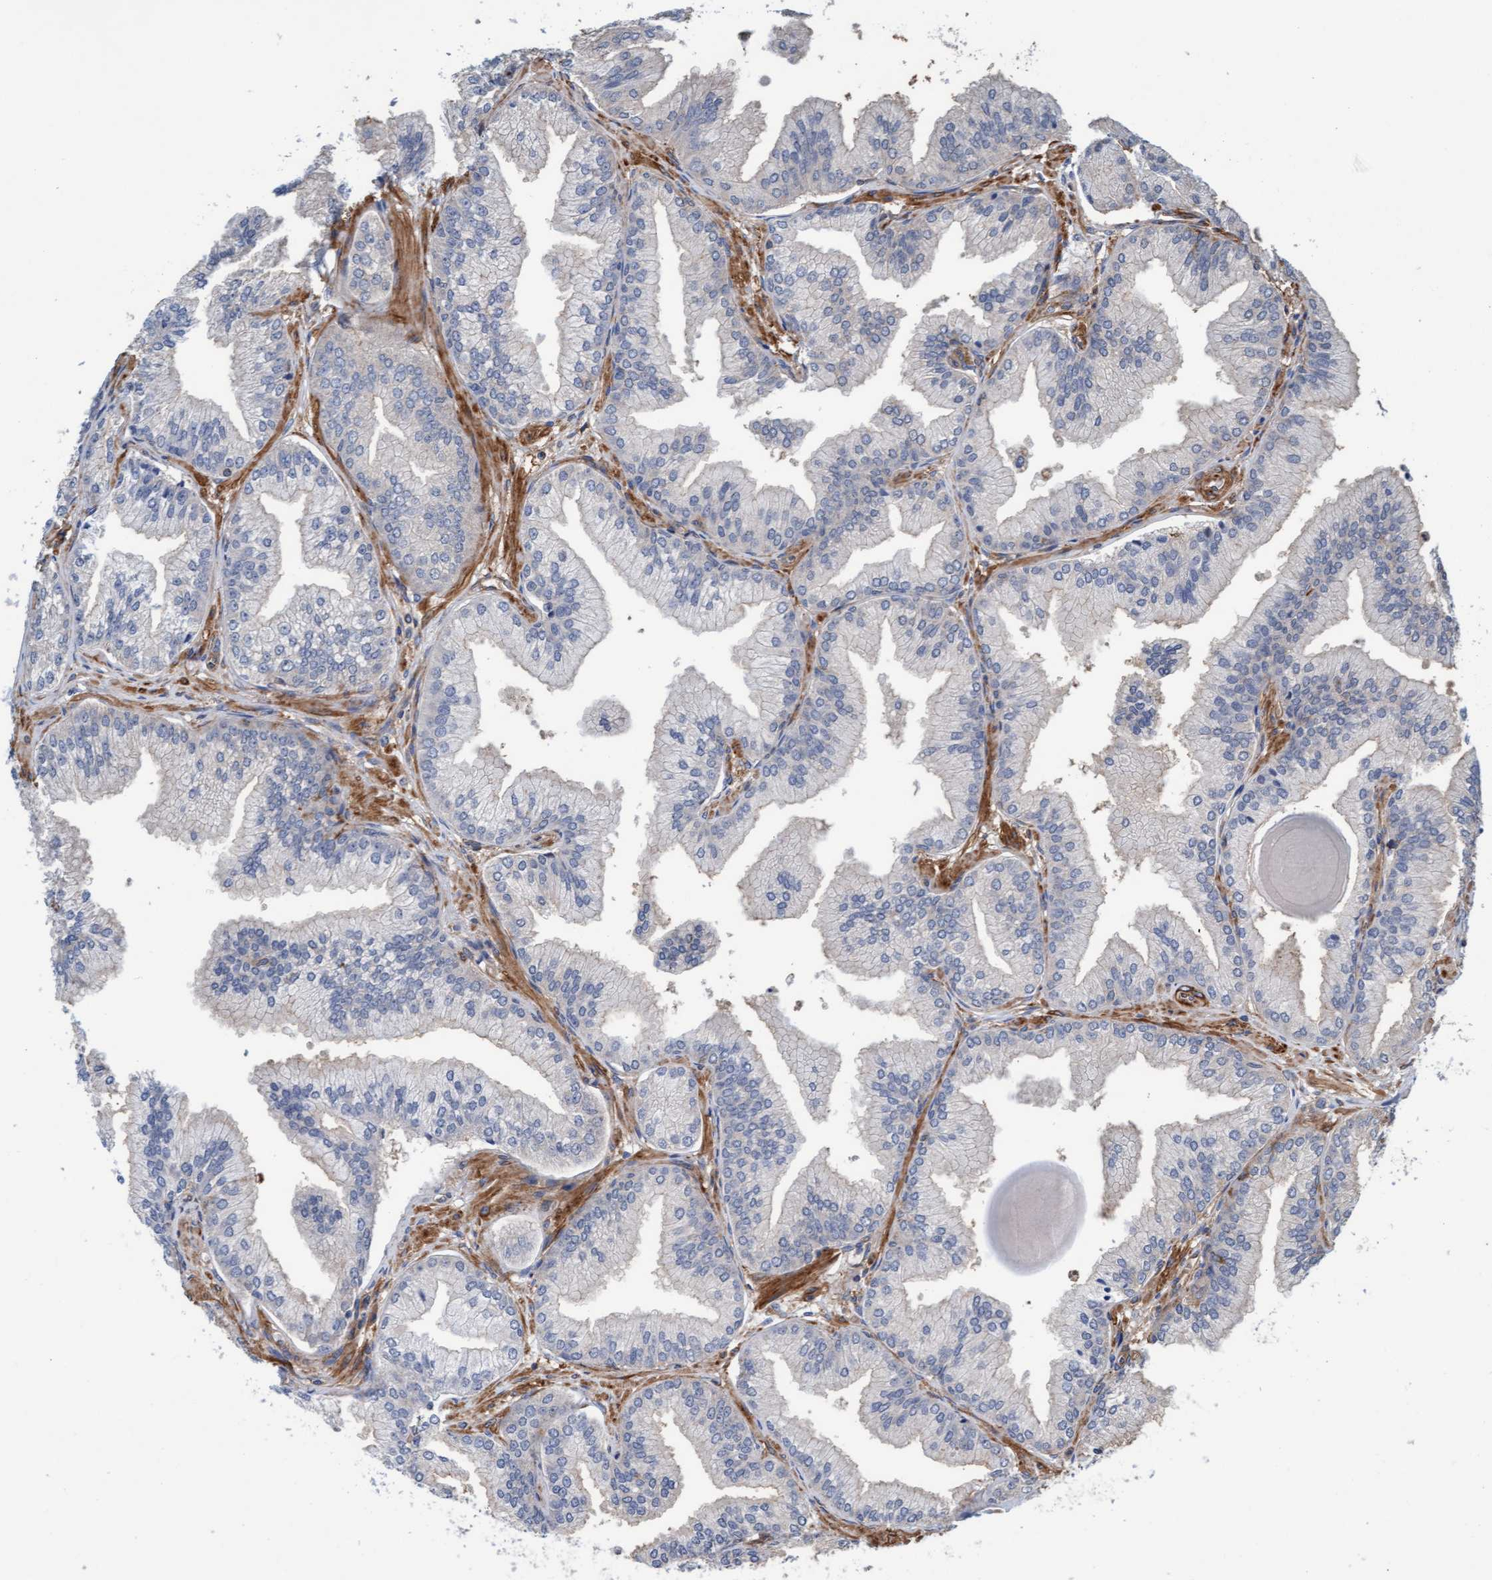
{"staining": {"intensity": "negative", "quantity": "none", "location": "none"}, "tissue": "prostate cancer", "cell_type": "Tumor cells", "image_type": "cancer", "snomed": [{"axis": "morphology", "description": "Adenocarcinoma, Low grade"}, {"axis": "topography", "description": "Prostate"}], "caption": "There is no significant positivity in tumor cells of adenocarcinoma (low-grade) (prostate). Brightfield microscopy of immunohistochemistry stained with DAB (3,3'-diaminobenzidine) (brown) and hematoxylin (blue), captured at high magnification.", "gene": "FMNL3", "patient": {"sex": "male", "age": 52}}